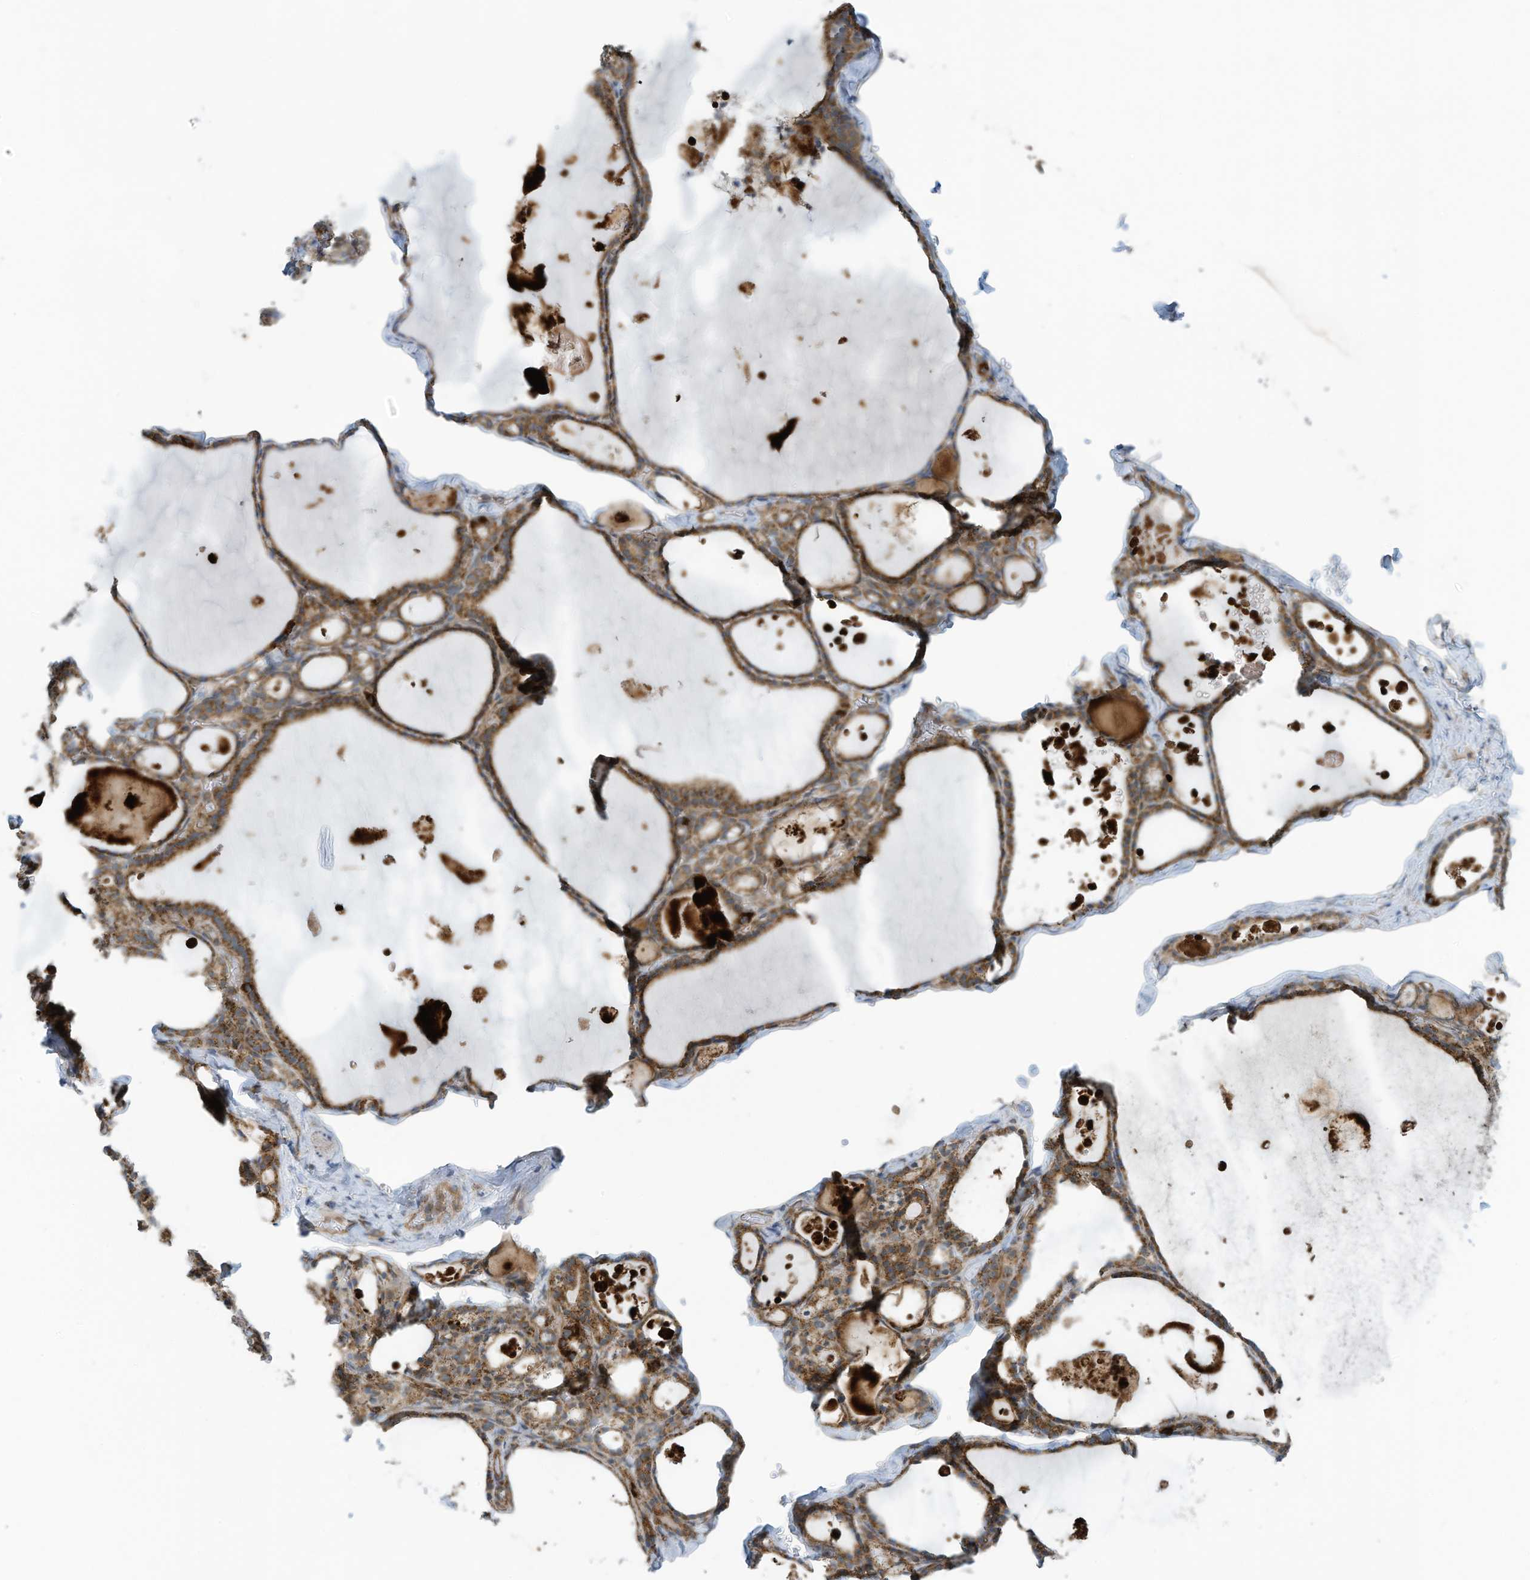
{"staining": {"intensity": "moderate", "quantity": ">75%", "location": "cytoplasmic/membranous"}, "tissue": "thyroid gland", "cell_type": "Glandular cells", "image_type": "normal", "snomed": [{"axis": "morphology", "description": "Normal tissue, NOS"}, {"axis": "topography", "description": "Thyroid gland"}], "caption": "This histopathology image exhibits immunohistochemistry staining of benign thyroid gland, with medium moderate cytoplasmic/membranous staining in approximately >75% of glandular cells.", "gene": "METTL6", "patient": {"sex": "male", "age": 56}}